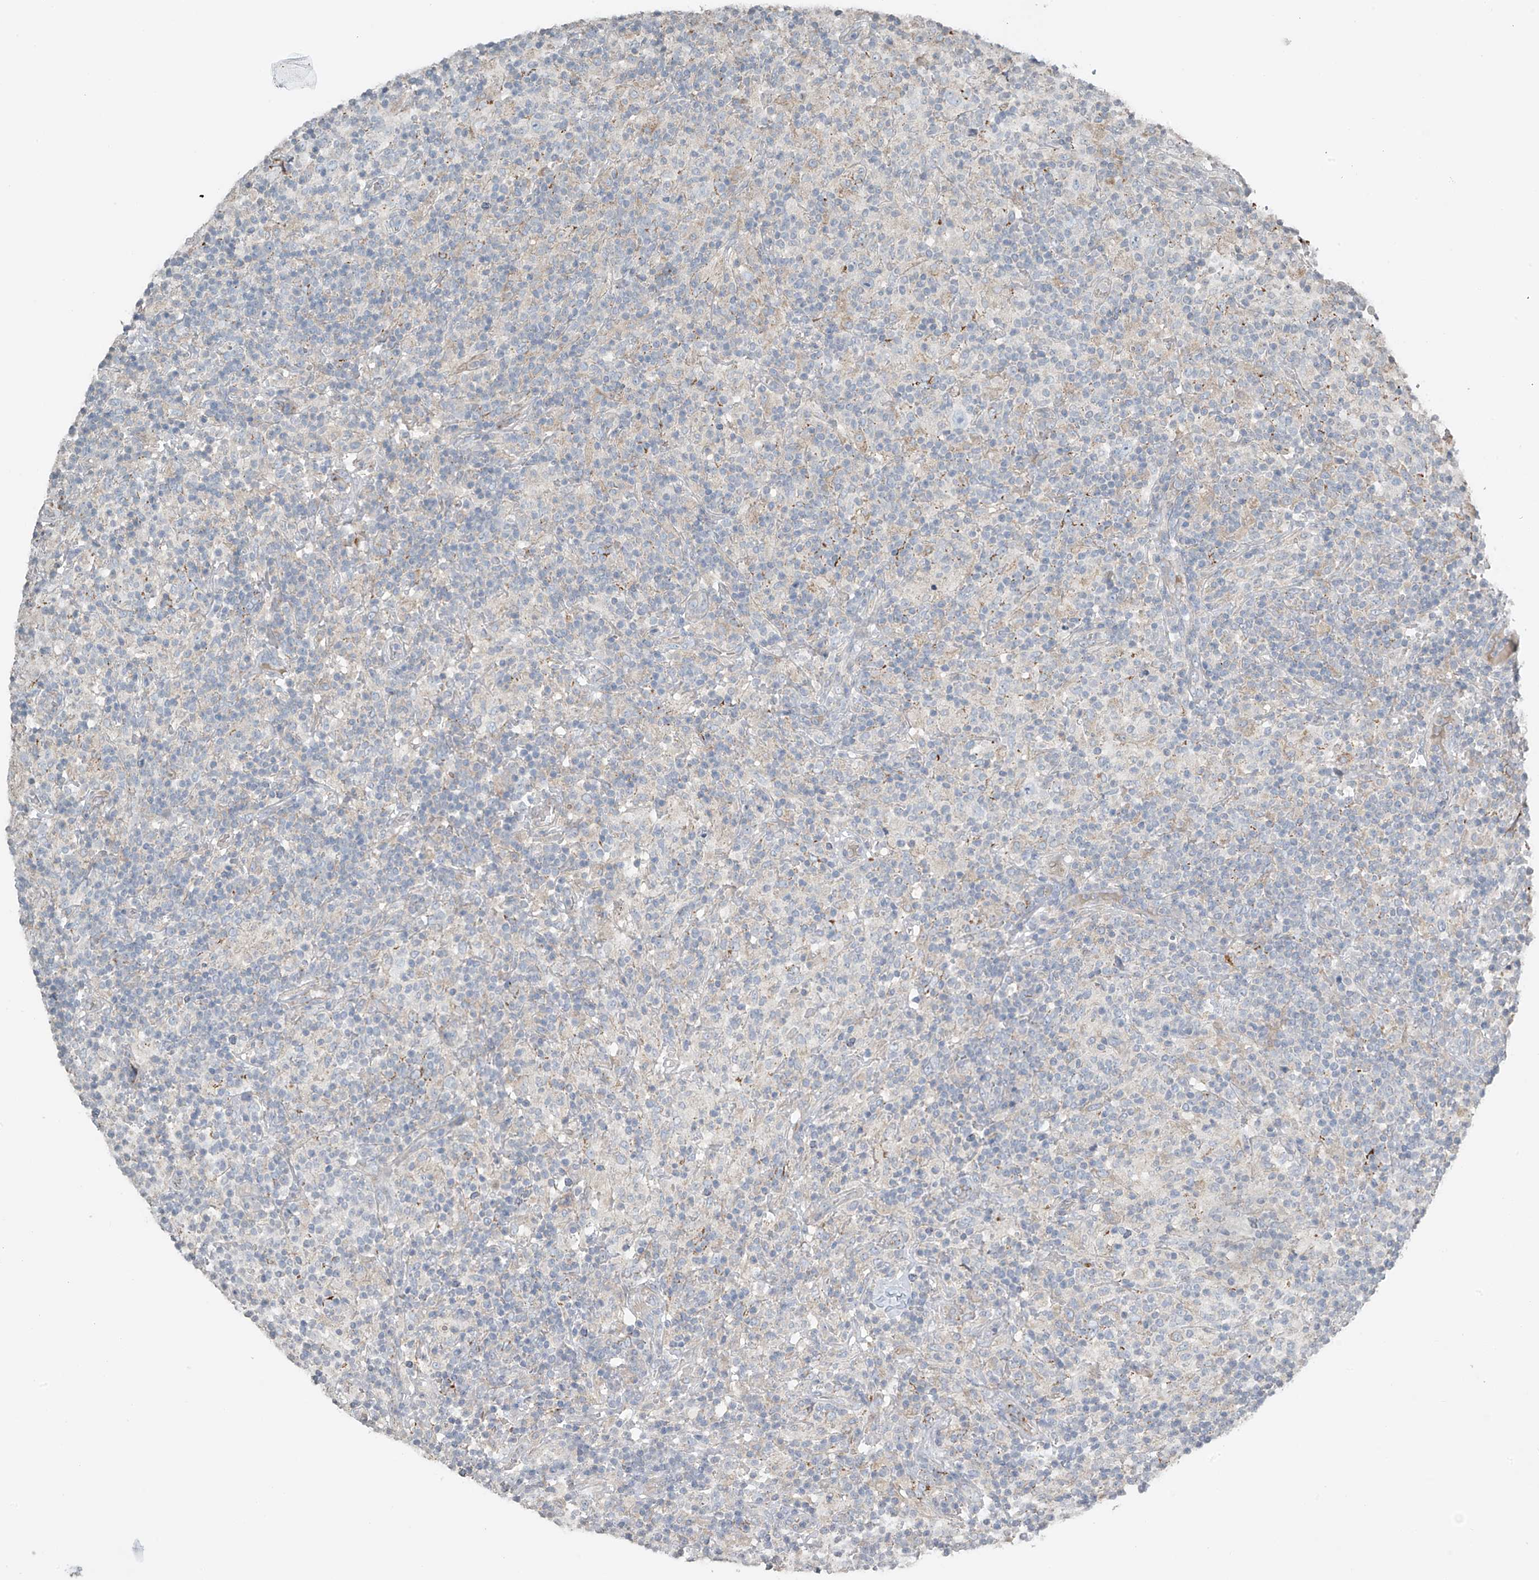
{"staining": {"intensity": "negative", "quantity": "none", "location": "none"}, "tissue": "lymphoma", "cell_type": "Tumor cells", "image_type": "cancer", "snomed": [{"axis": "morphology", "description": "Hodgkin's disease, NOS"}, {"axis": "topography", "description": "Lymph node"}], "caption": "Immunohistochemical staining of Hodgkin's disease demonstrates no significant staining in tumor cells.", "gene": "HOXA11", "patient": {"sex": "male", "age": 70}}